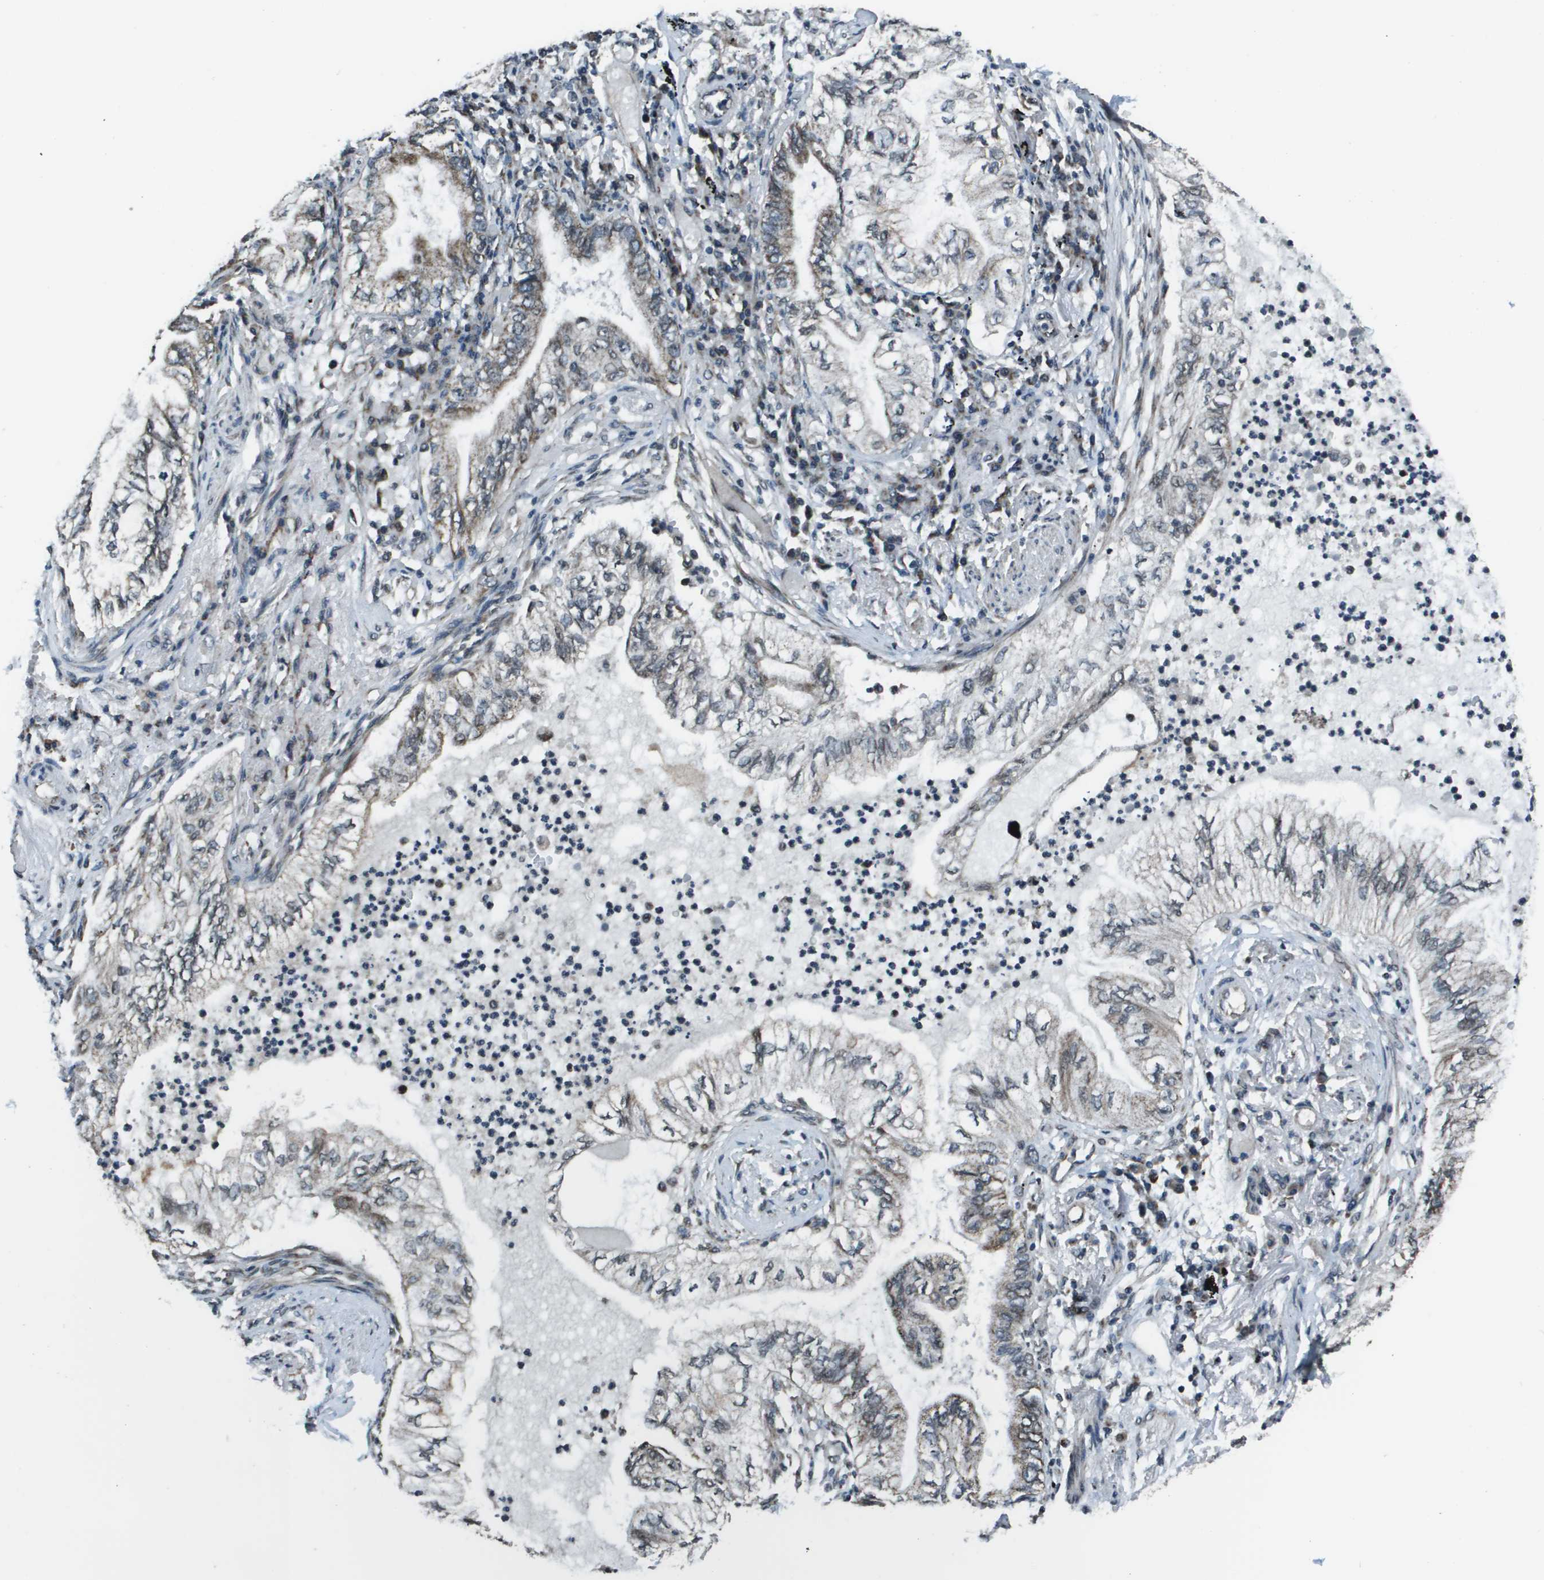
{"staining": {"intensity": "moderate", "quantity": "25%-75%", "location": "cytoplasmic/membranous"}, "tissue": "lung cancer", "cell_type": "Tumor cells", "image_type": "cancer", "snomed": [{"axis": "morphology", "description": "Normal tissue, NOS"}, {"axis": "morphology", "description": "Adenocarcinoma, NOS"}, {"axis": "topography", "description": "Bronchus"}, {"axis": "topography", "description": "Lung"}], "caption": "Lung adenocarcinoma stained with a brown dye shows moderate cytoplasmic/membranous positive positivity in approximately 25%-75% of tumor cells.", "gene": "PPFIA1", "patient": {"sex": "female", "age": 70}}